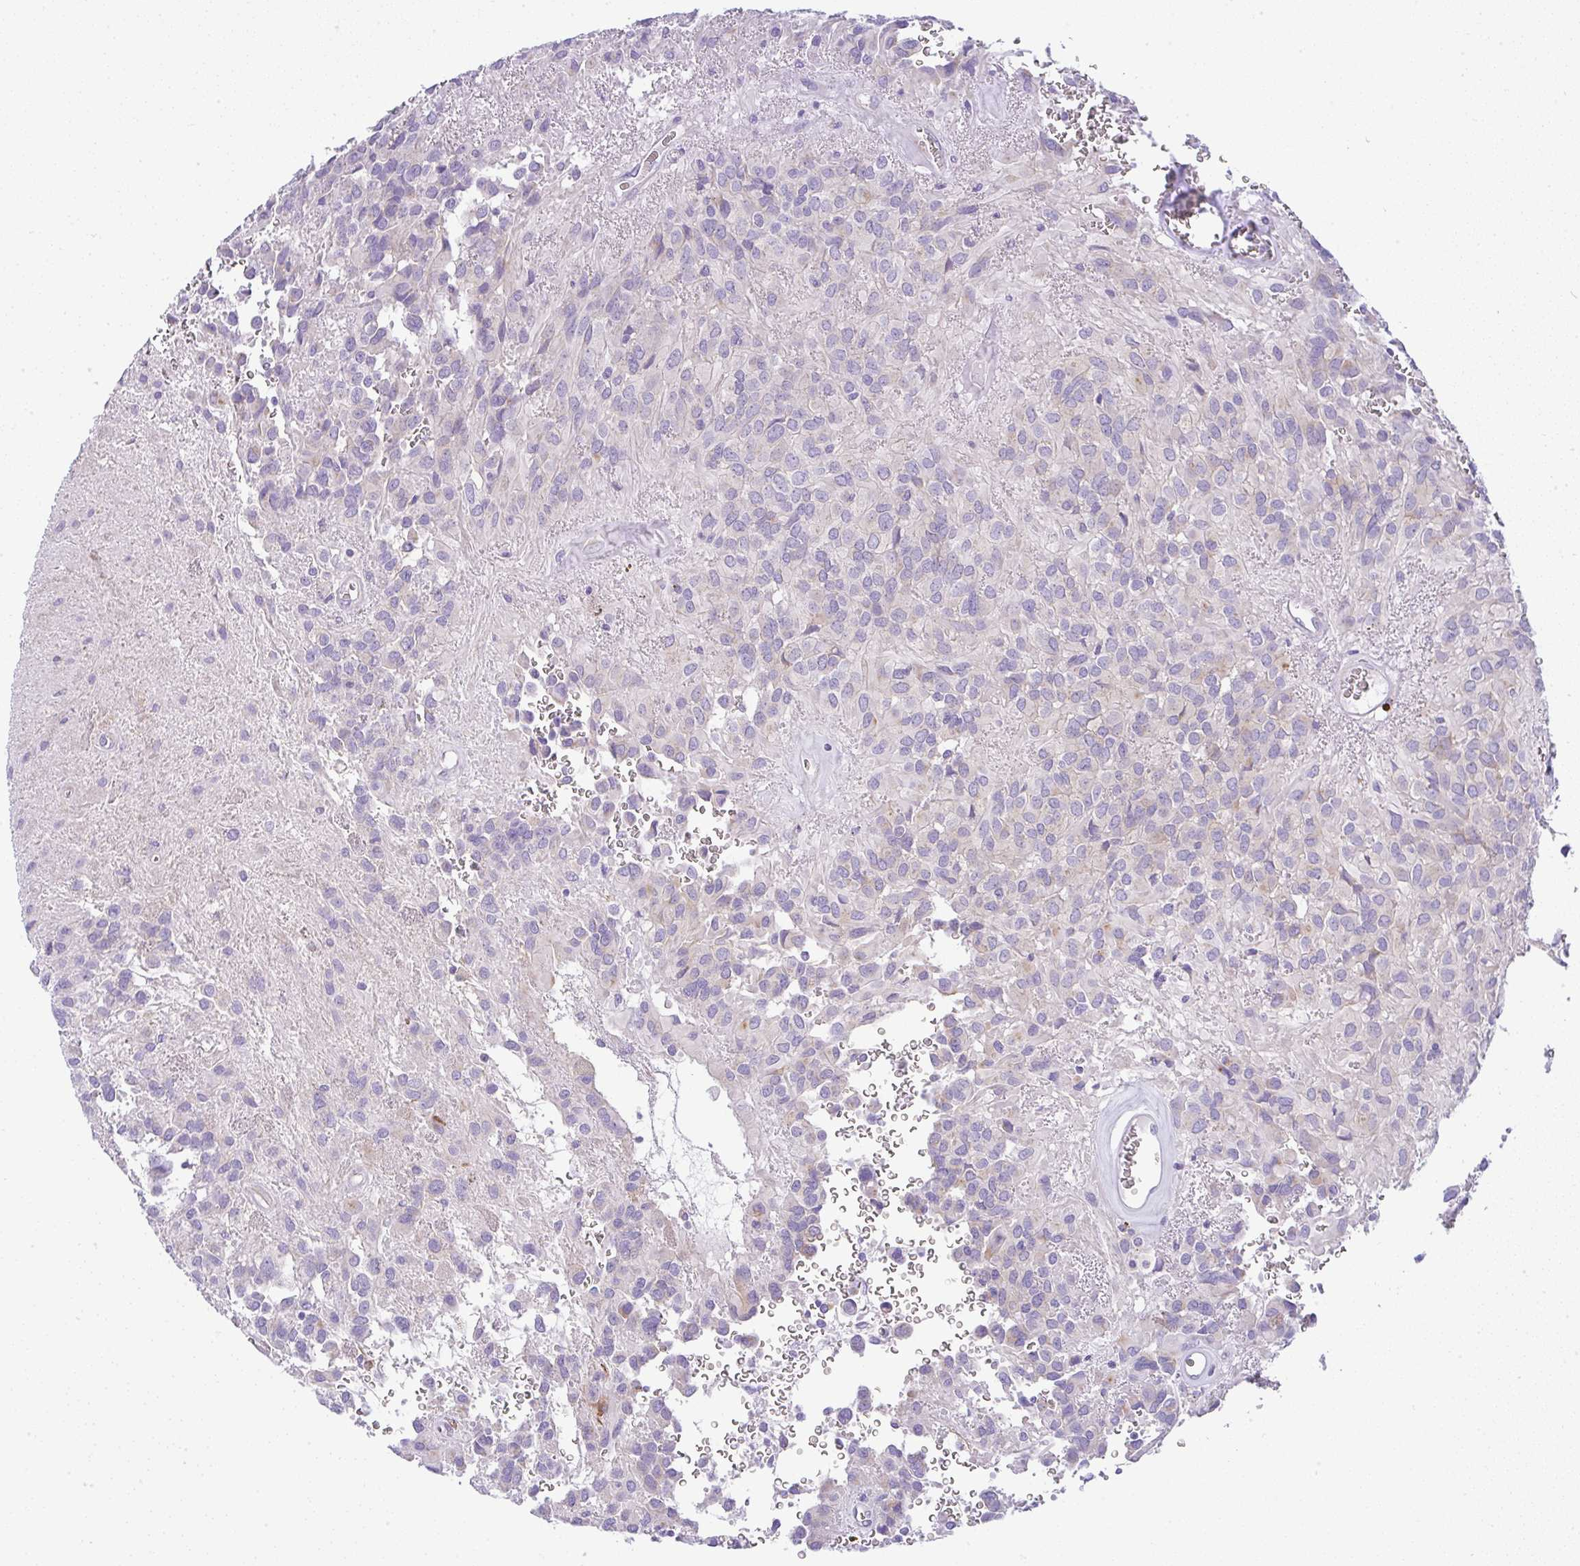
{"staining": {"intensity": "negative", "quantity": "none", "location": "none"}, "tissue": "glioma", "cell_type": "Tumor cells", "image_type": "cancer", "snomed": [{"axis": "morphology", "description": "Glioma, malignant, Low grade"}, {"axis": "topography", "description": "Brain"}], "caption": "Immunohistochemical staining of human malignant glioma (low-grade) reveals no significant positivity in tumor cells.", "gene": "FAM177A1", "patient": {"sex": "male", "age": 56}}